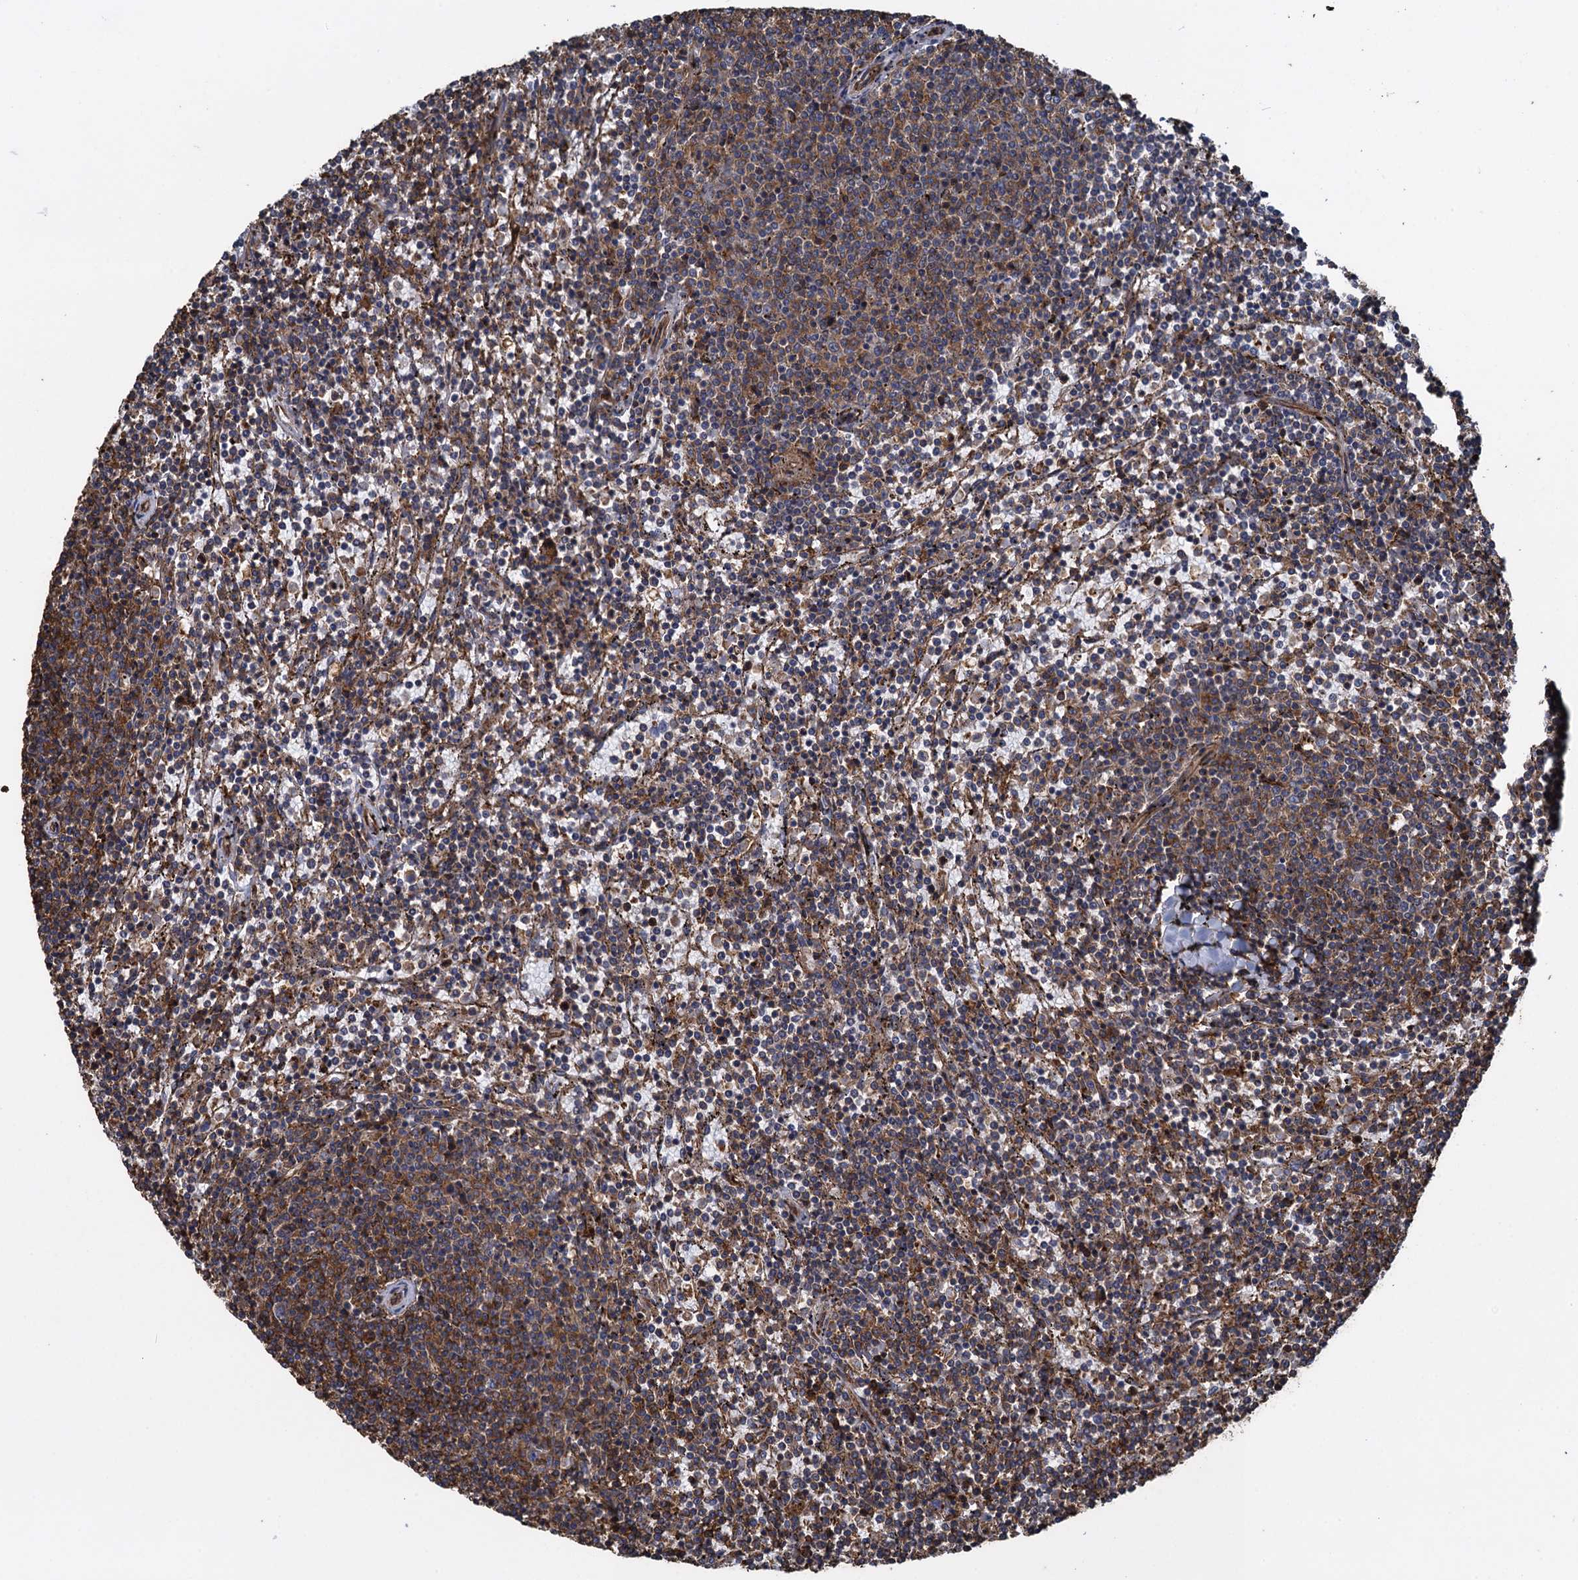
{"staining": {"intensity": "moderate", "quantity": "25%-75%", "location": "cytoplasmic/membranous"}, "tissue": "lymphoma", "cell_type": "Tumor cells", "image_type": "cancer", "snomed": [{"axis": "morphology", "description": "Malignant lymphoma, non-Hodgkin's type, Low grade"}, {"axis": "topography", "description": "Spleen"}], "caption": "Brown immunohistochemical staining in lymphoma exhibits moderate cytoplasmic/membranous positivity in about 25%-75% of tumor cells. Using DAB (3,3'-diaminobenzidine) (brown) and hematoxylin (blue) stains, captured at high magnification using brightfield microscopy.", "gene": "PROSER2", "patient": {"sex": "female", "age": 50}}